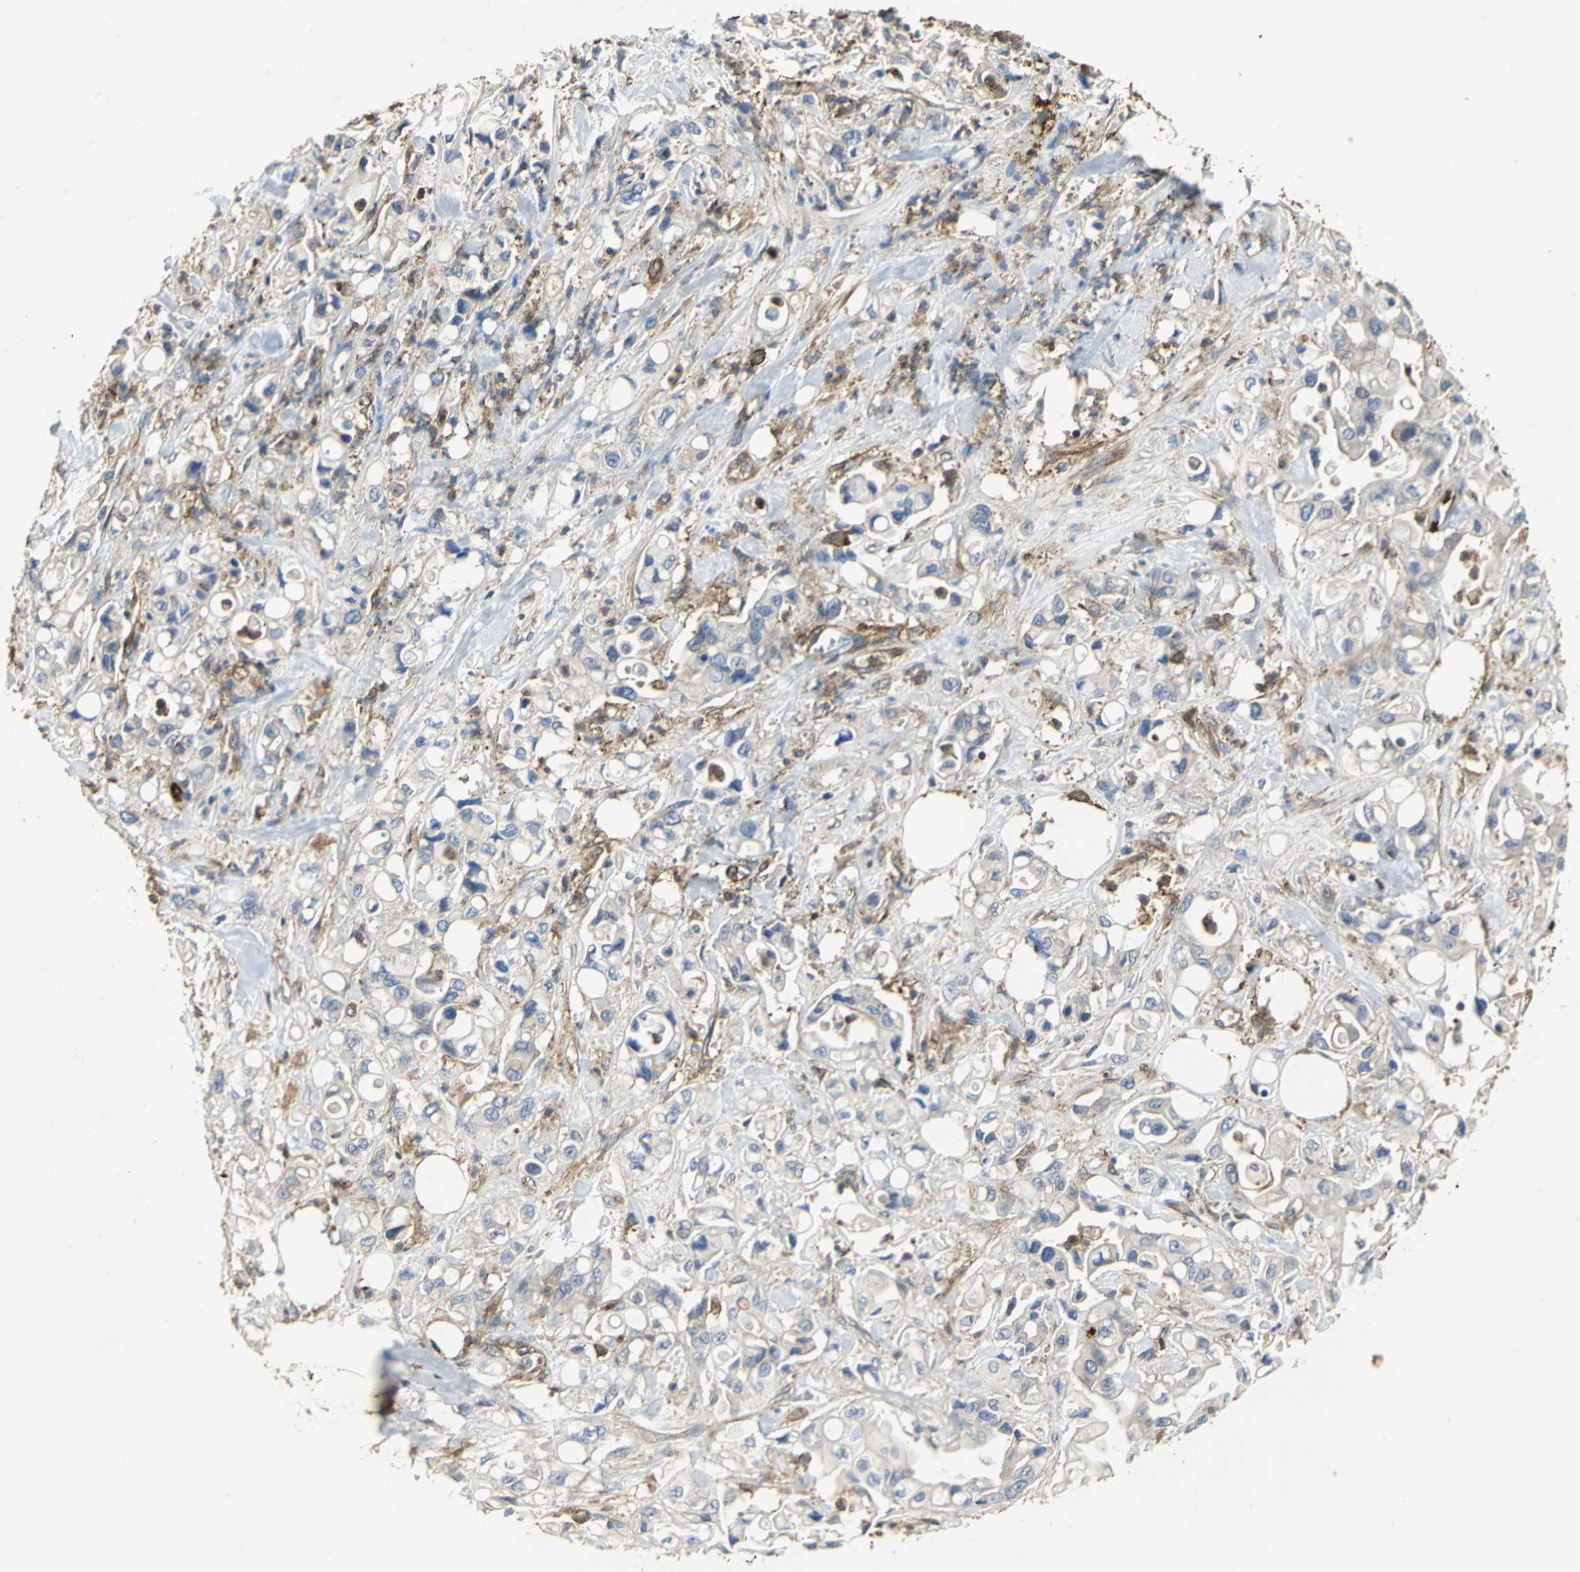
{"staining": {"intensity": "negative", "quantity": "none", "location": "none"}, "tissue": "pancreatic cancer", "cell_type": "Tumor cells", "image_type": "cancer", "snomed": [{"axis": "morphology", "description": "Adenocarcinoma, NOS"}, {"axis": "topography", "description": "Pancreas"}], "caption": "IHC micrograph of neoplastic tissue: human adenocarcinoma (pancreatic) stained with DAB reveals no significant protein expression in tumor cells. Nuclei are stained in blue.", "gene": "TLN1", "patient": {"sex": "male", "age": 70}}